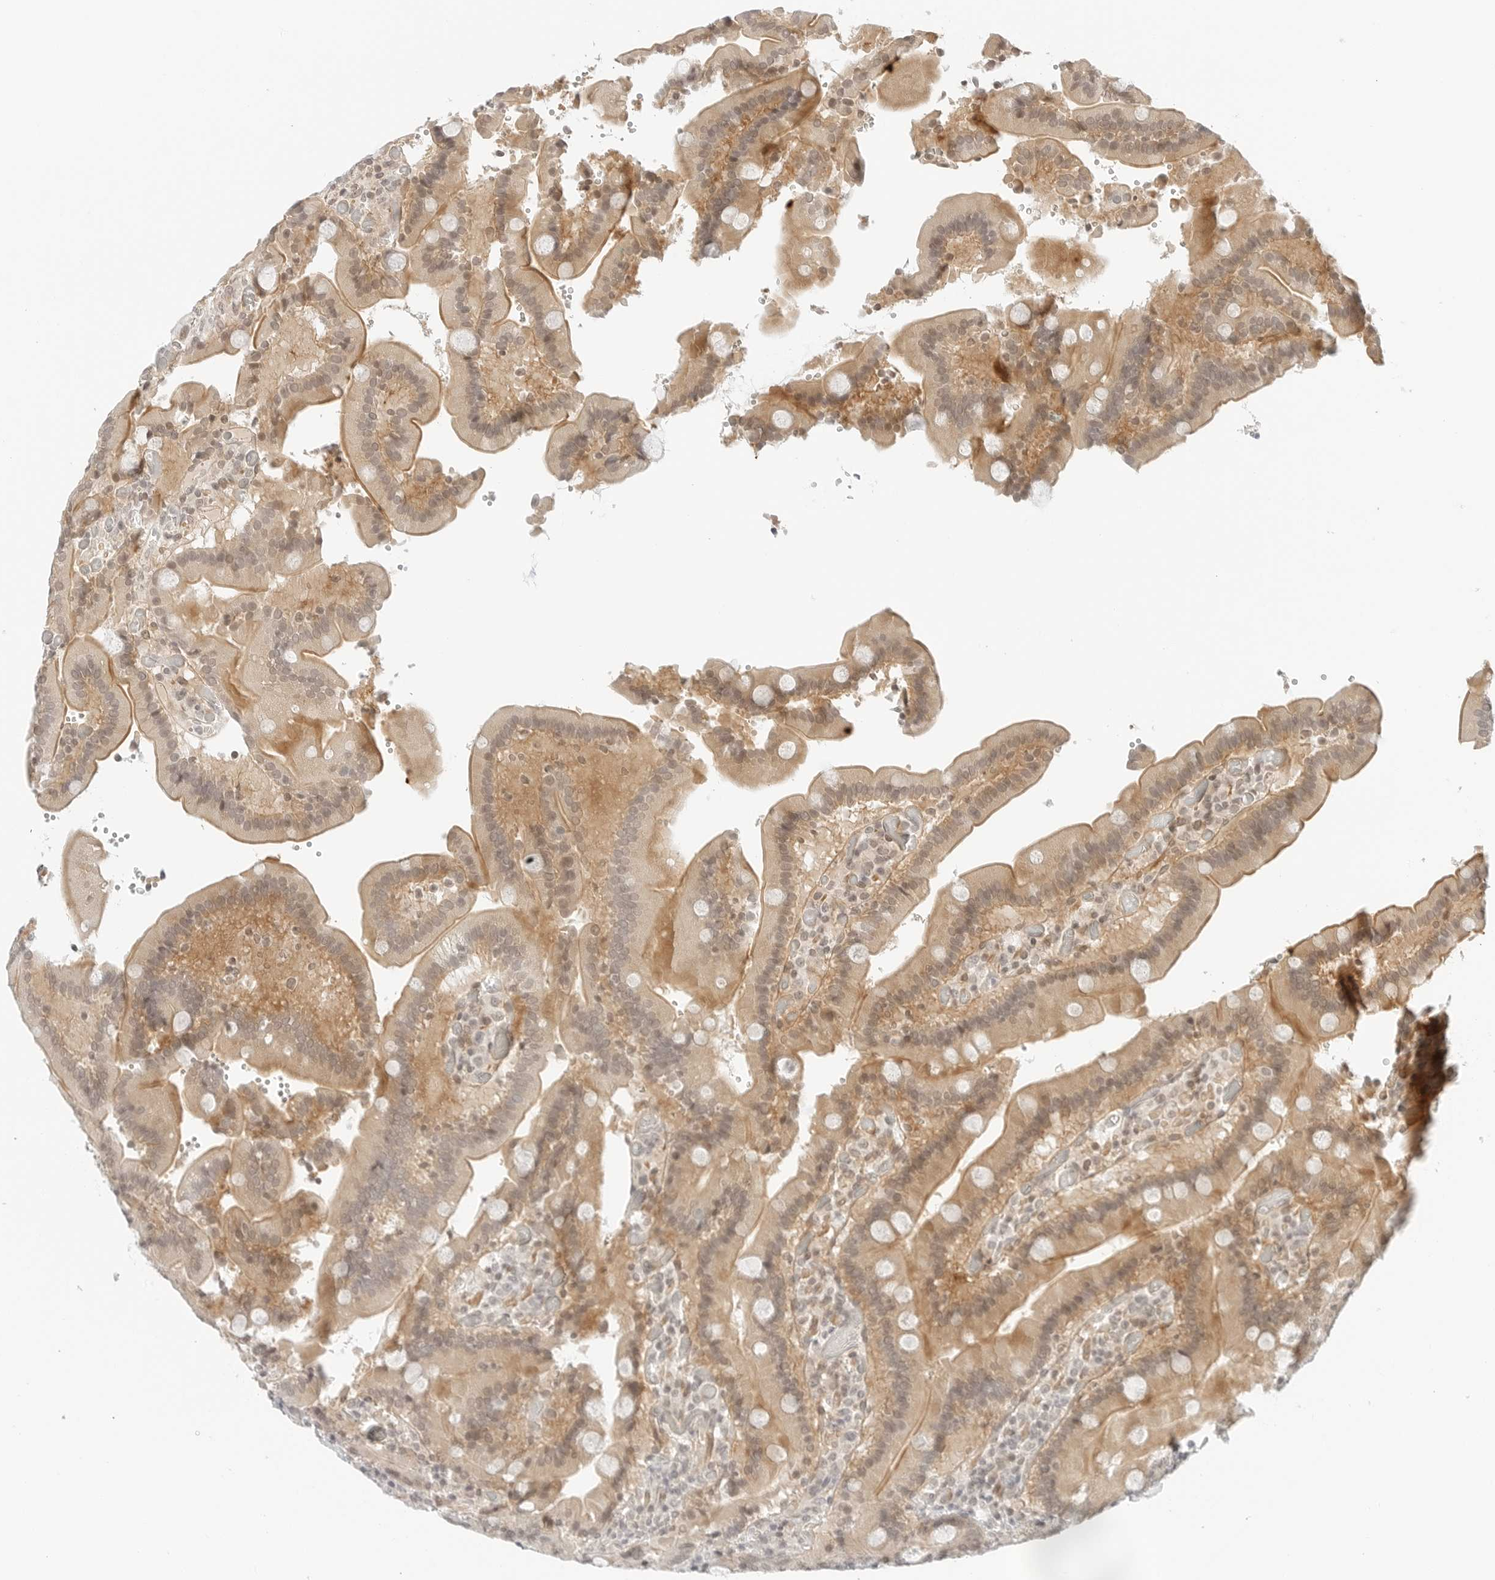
{"staining": {"intensity": "moderate", "quantity": ">75%", "location": "cytoplasmic/membranous"}, "tissue": "duodenum", "cell_type": "Glandular cells", "image_type": "normal", "snomed": [{"axis": "morphology", "description": "Normal tissue, NOS"}, {"axis": "topography", "description": "Duodenum"}], "caption": "An immunohistochemistry (IHC) photomicrograph of unremarkable tissue is shown. Protein staining in brown highlights moderate cytoplasmic/membranous positivity in duodenum within glandular cells.", "gene": "NEO1", "patient": {"sex": "female", "age": 62}}